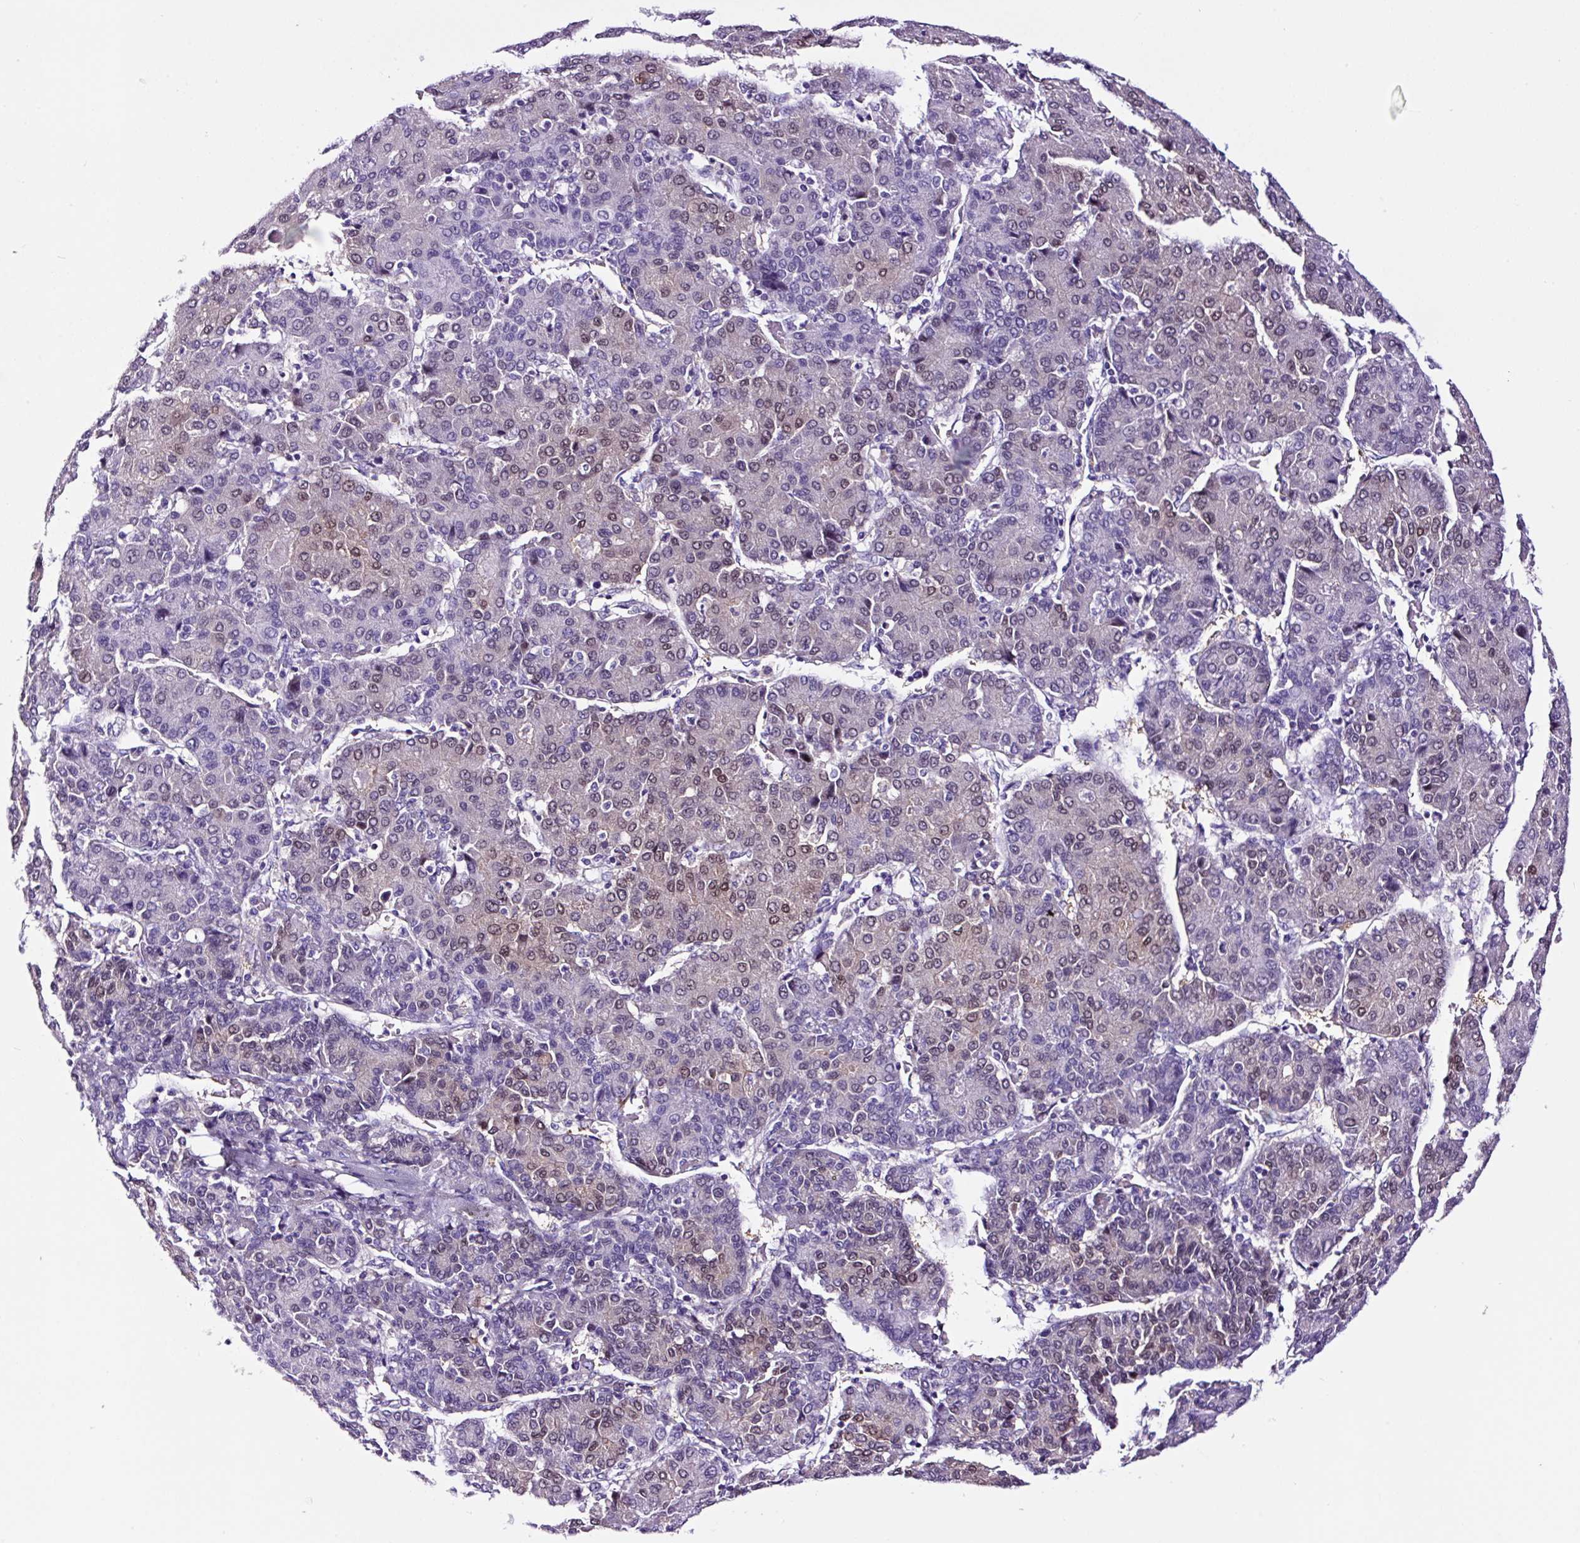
{"staining": {"intensity": "moderate", "quantity": "<25%", "location": "nuclear"}, "tissue": "liver cancer", "cell_type": "Tumor cells", "image_type": "cancer", "snomed": [{"axis": "morphology", "description": "Carcinoma, Hepatocellular, NOS"}, {"axis": "topography", "description": "Liver"}], "caption": "Human hepatocellular carcinoma (liver) stained with a protein marker reveals moderate staining in tumor cells.", "gene": "TAFA3", "patient": {"sex": "male", "age": 65}}